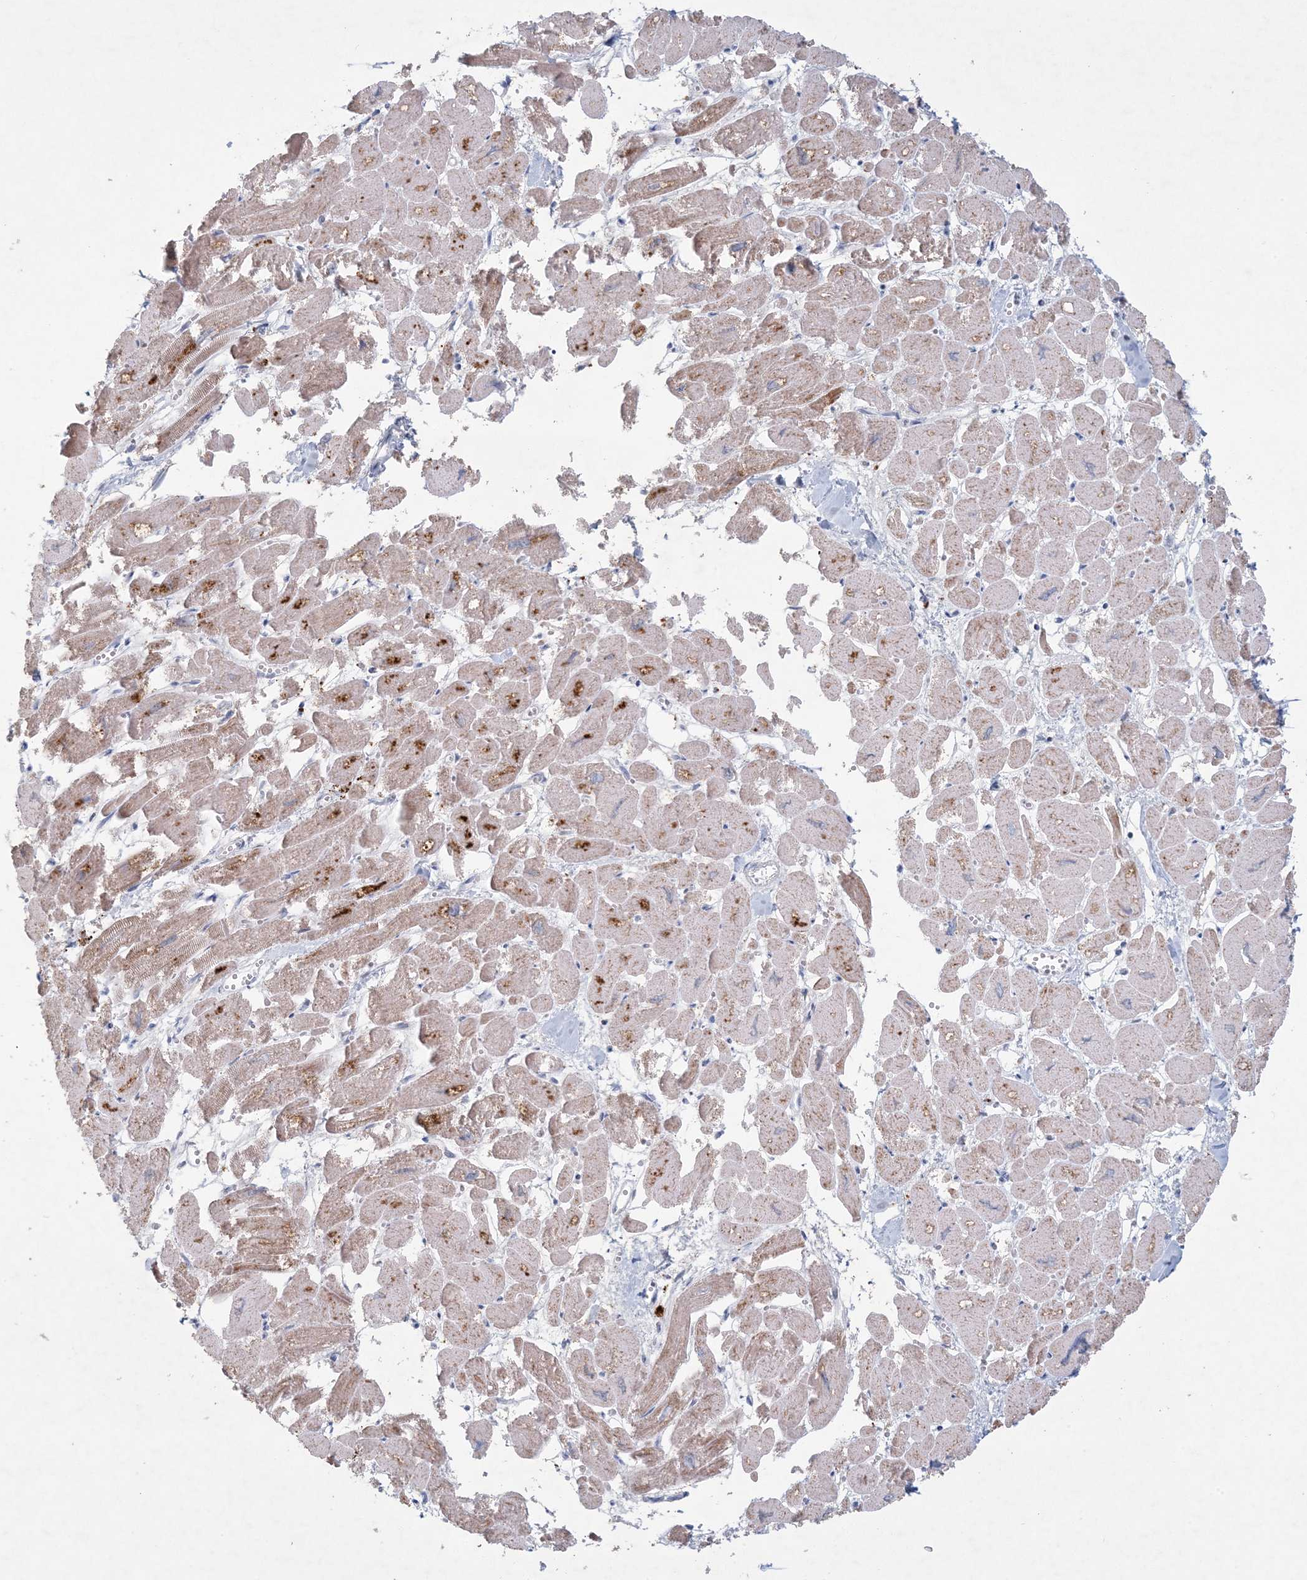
{"staining": {"intensity": "moderate", "quantity": "25%-75%", "location": "cytoplasmic/membranous"}, "tissue": "heart muscle", "cell_type": "Cardiomyocytes", "image_type": "normal", "snomed": [{"axis": "morphology", "description": "Normal tissue, NOS"}, {"axis": "topography", "description": "Heart"}], "caption": "The photomicrograph reveals staining of benign heart muscle, revealing moderate cytoplasmic/membranous protein expression (brown color) within cardiomyocytes. (DAB IHC, brown staining for protein, blue staining for nuclei).", "gene": "KCTD6", "patient": {"sex": "male", "age": 54}}